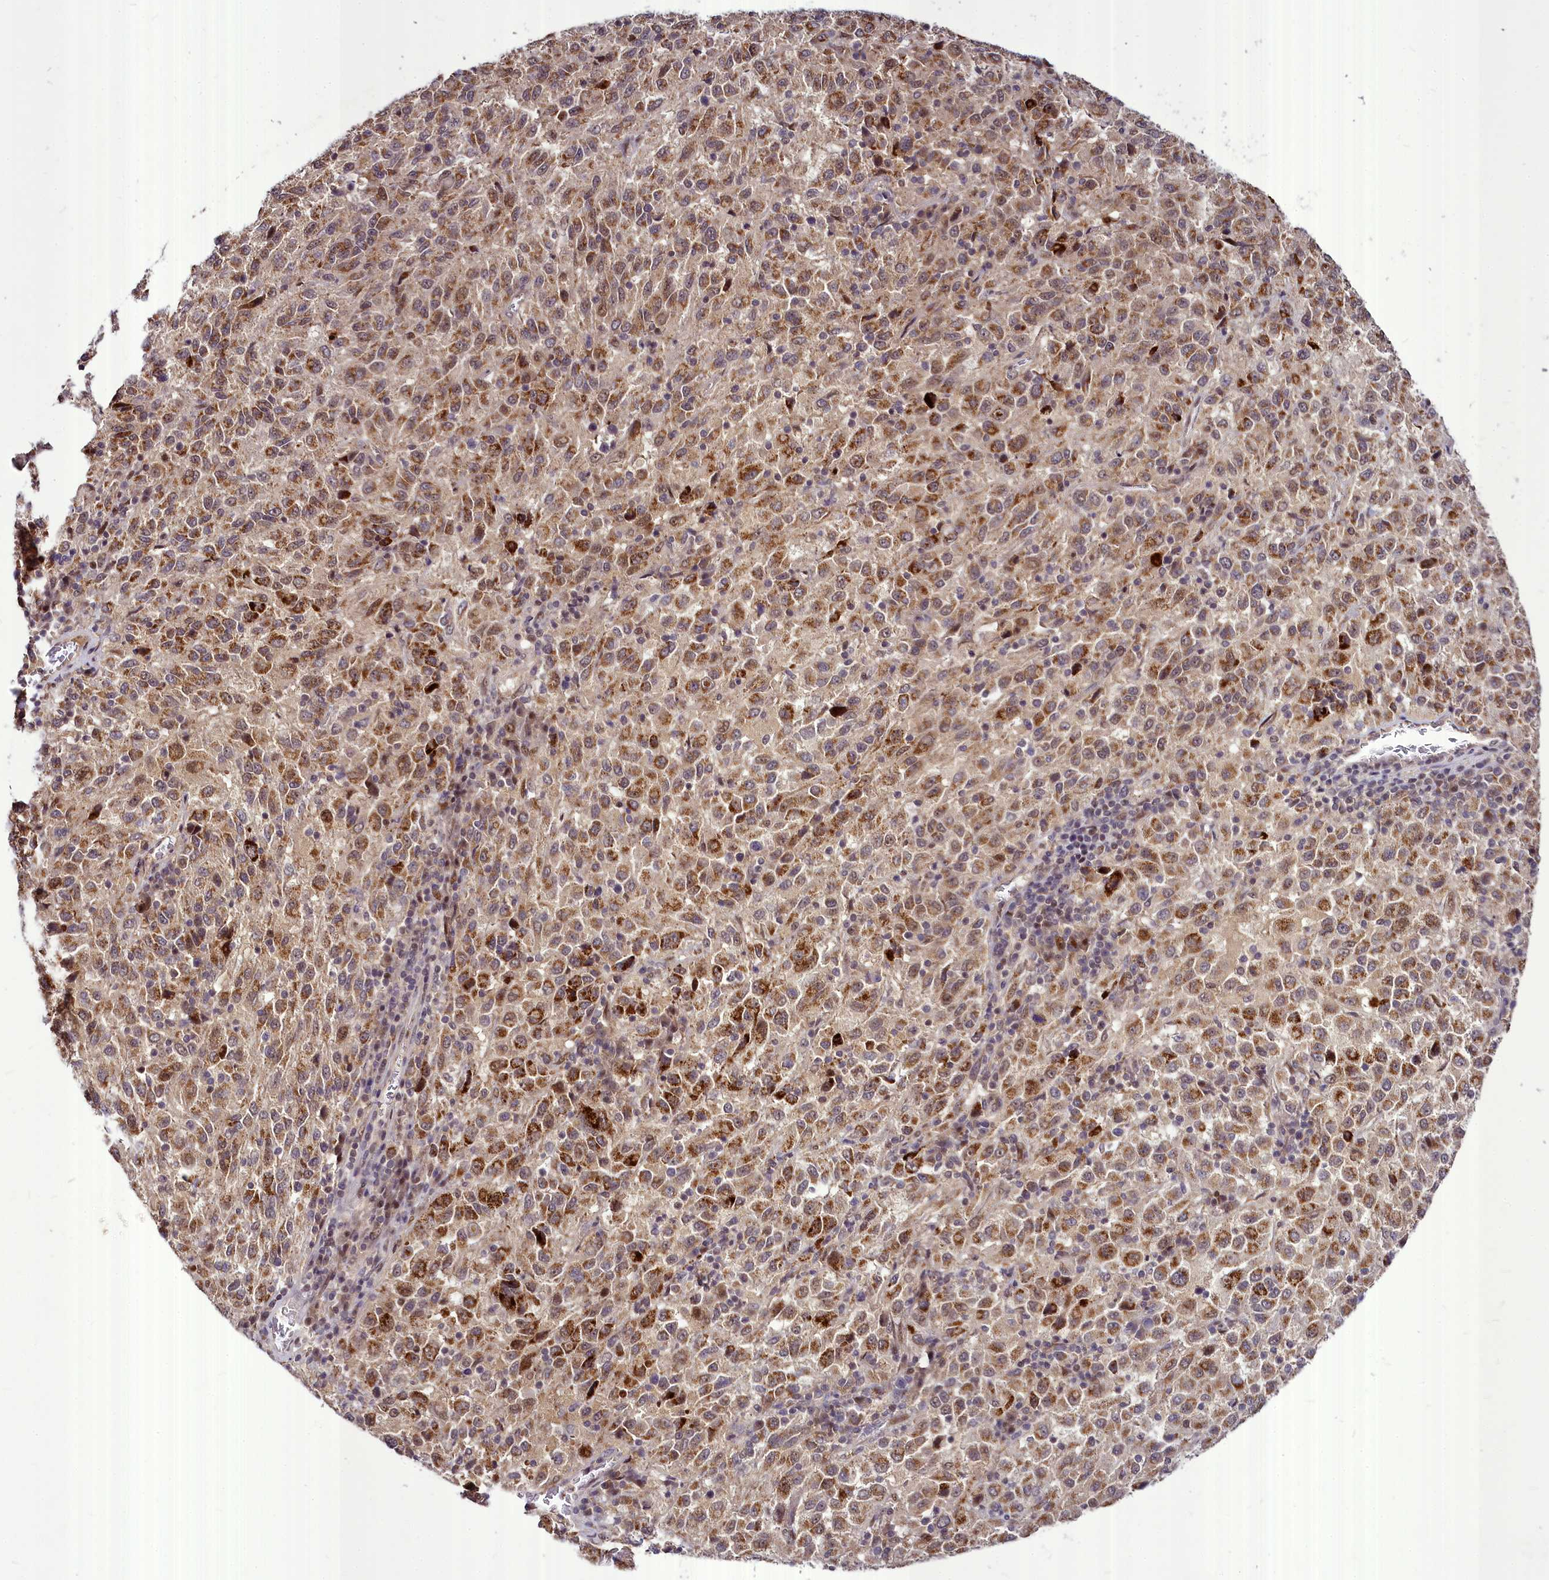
{"staining": {"intensity": "moderate", "quantity": ">75%", "location": "cytoplasmic/membranous"}, "tissue": "melanoma", "cell_type": "Tumor cells", "image_type": "cancer", "snomed": [{"axis": "morphology", "description": "Malignant melanoma, Metastatic site"}, {"axis": "topography", "description": "Lung"}], "caption": "This is an image of immunohistochemistry staining of malignant melanoma (metastatic site), which shows moderate staining in the cytoplasmic/membranous of tumor cells.", "gene": "MAML2", "patient": {"sex": "male", "age": 64}}